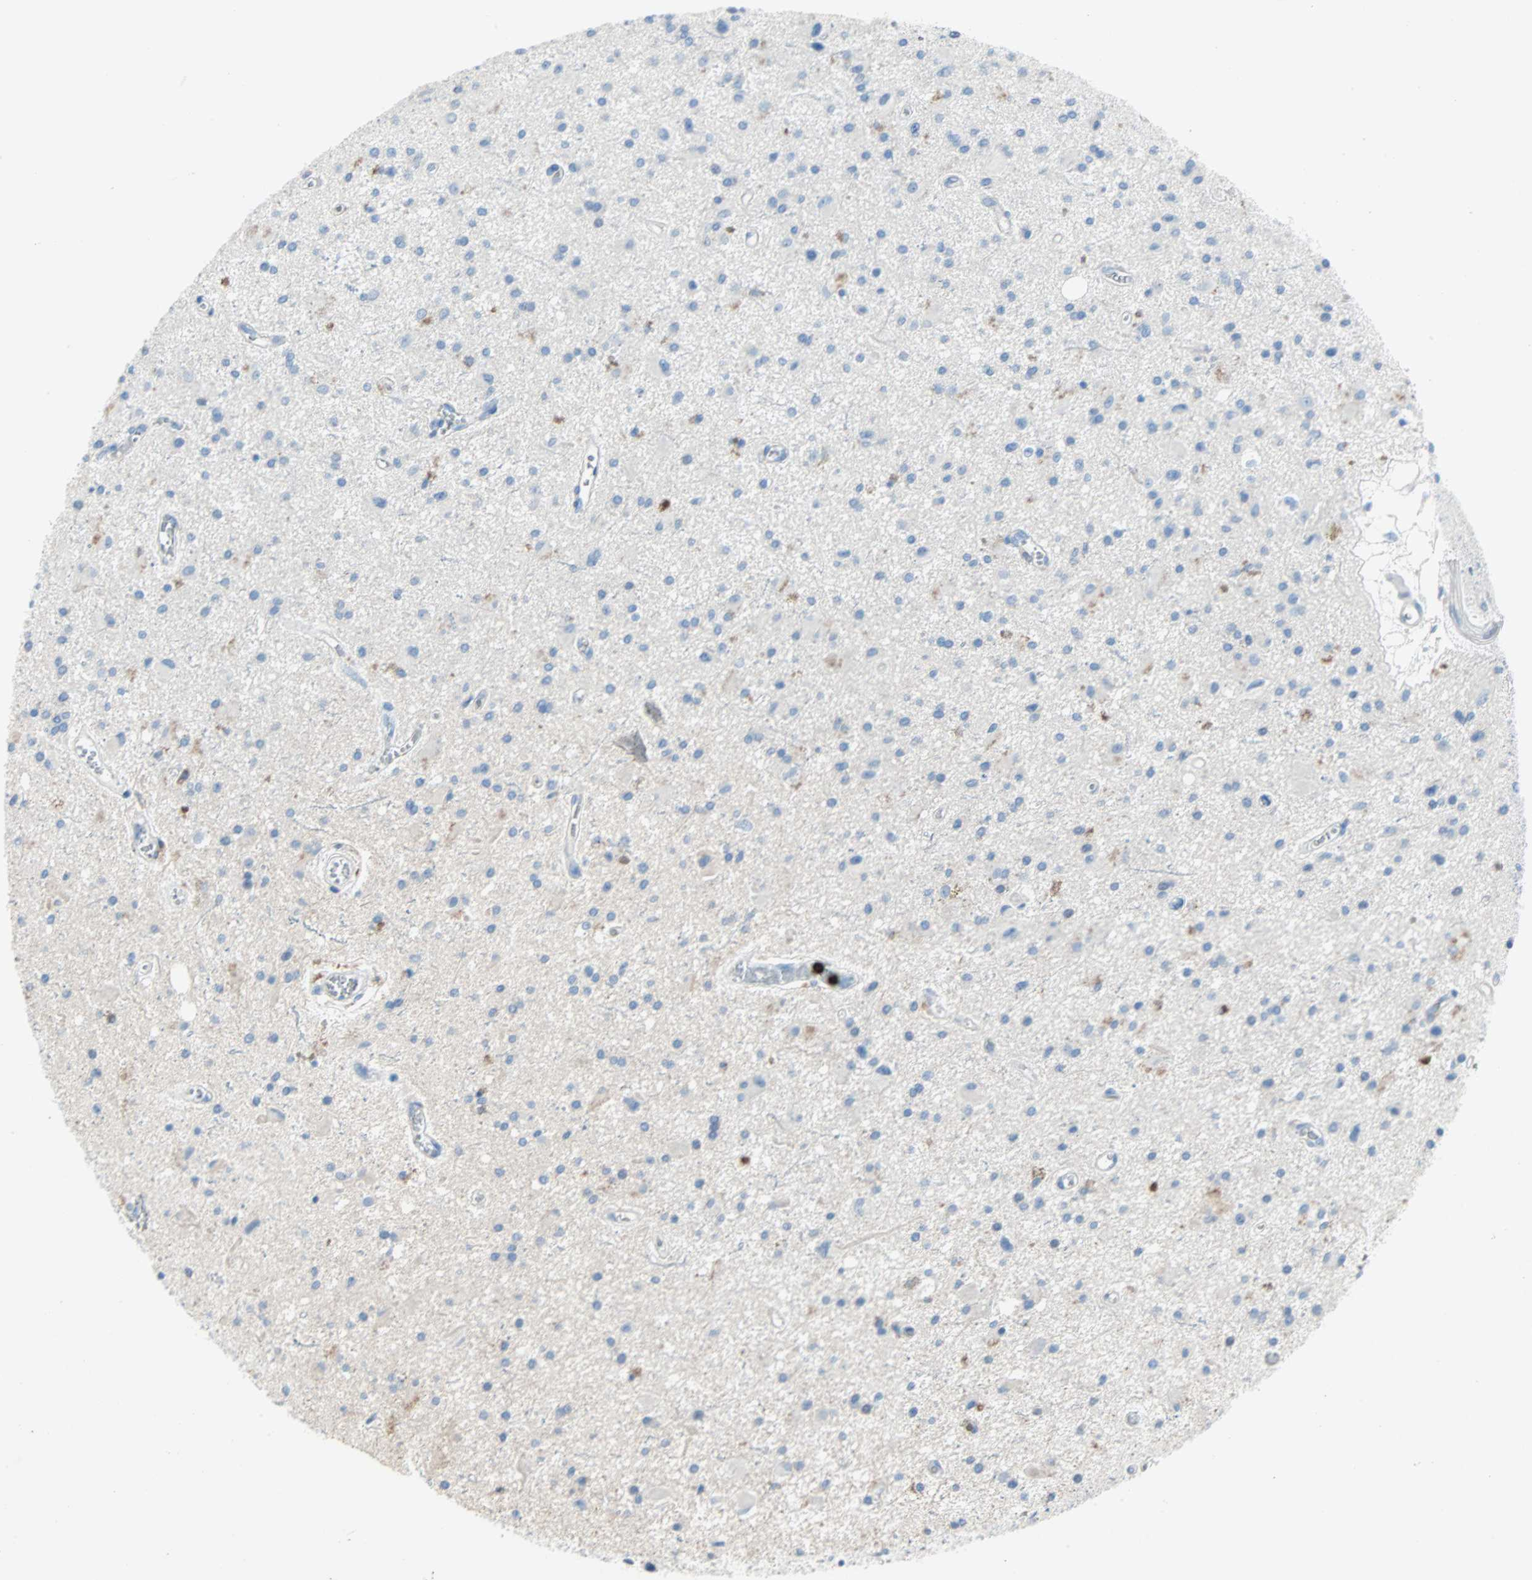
{"staining": {"intensity": "negative", "quantity": "none", "location": "none"}, "tissue": "glioma", "cell_type": "Tumor cells", "image_type": "cancer", "snomed": [{"axis": "morphology", "description": "Glioma, malignant, Low grade"}, {"axis": "topography", "description": "Brain"}], "caption": "This micrograph is of glioma stained with IHC to label a protein in brown with the nuclei are counter-stained blue. There is no staining in tumor cells.", "gene": "CLEC4A", "patient": {"sex": "male", "age": 58}}